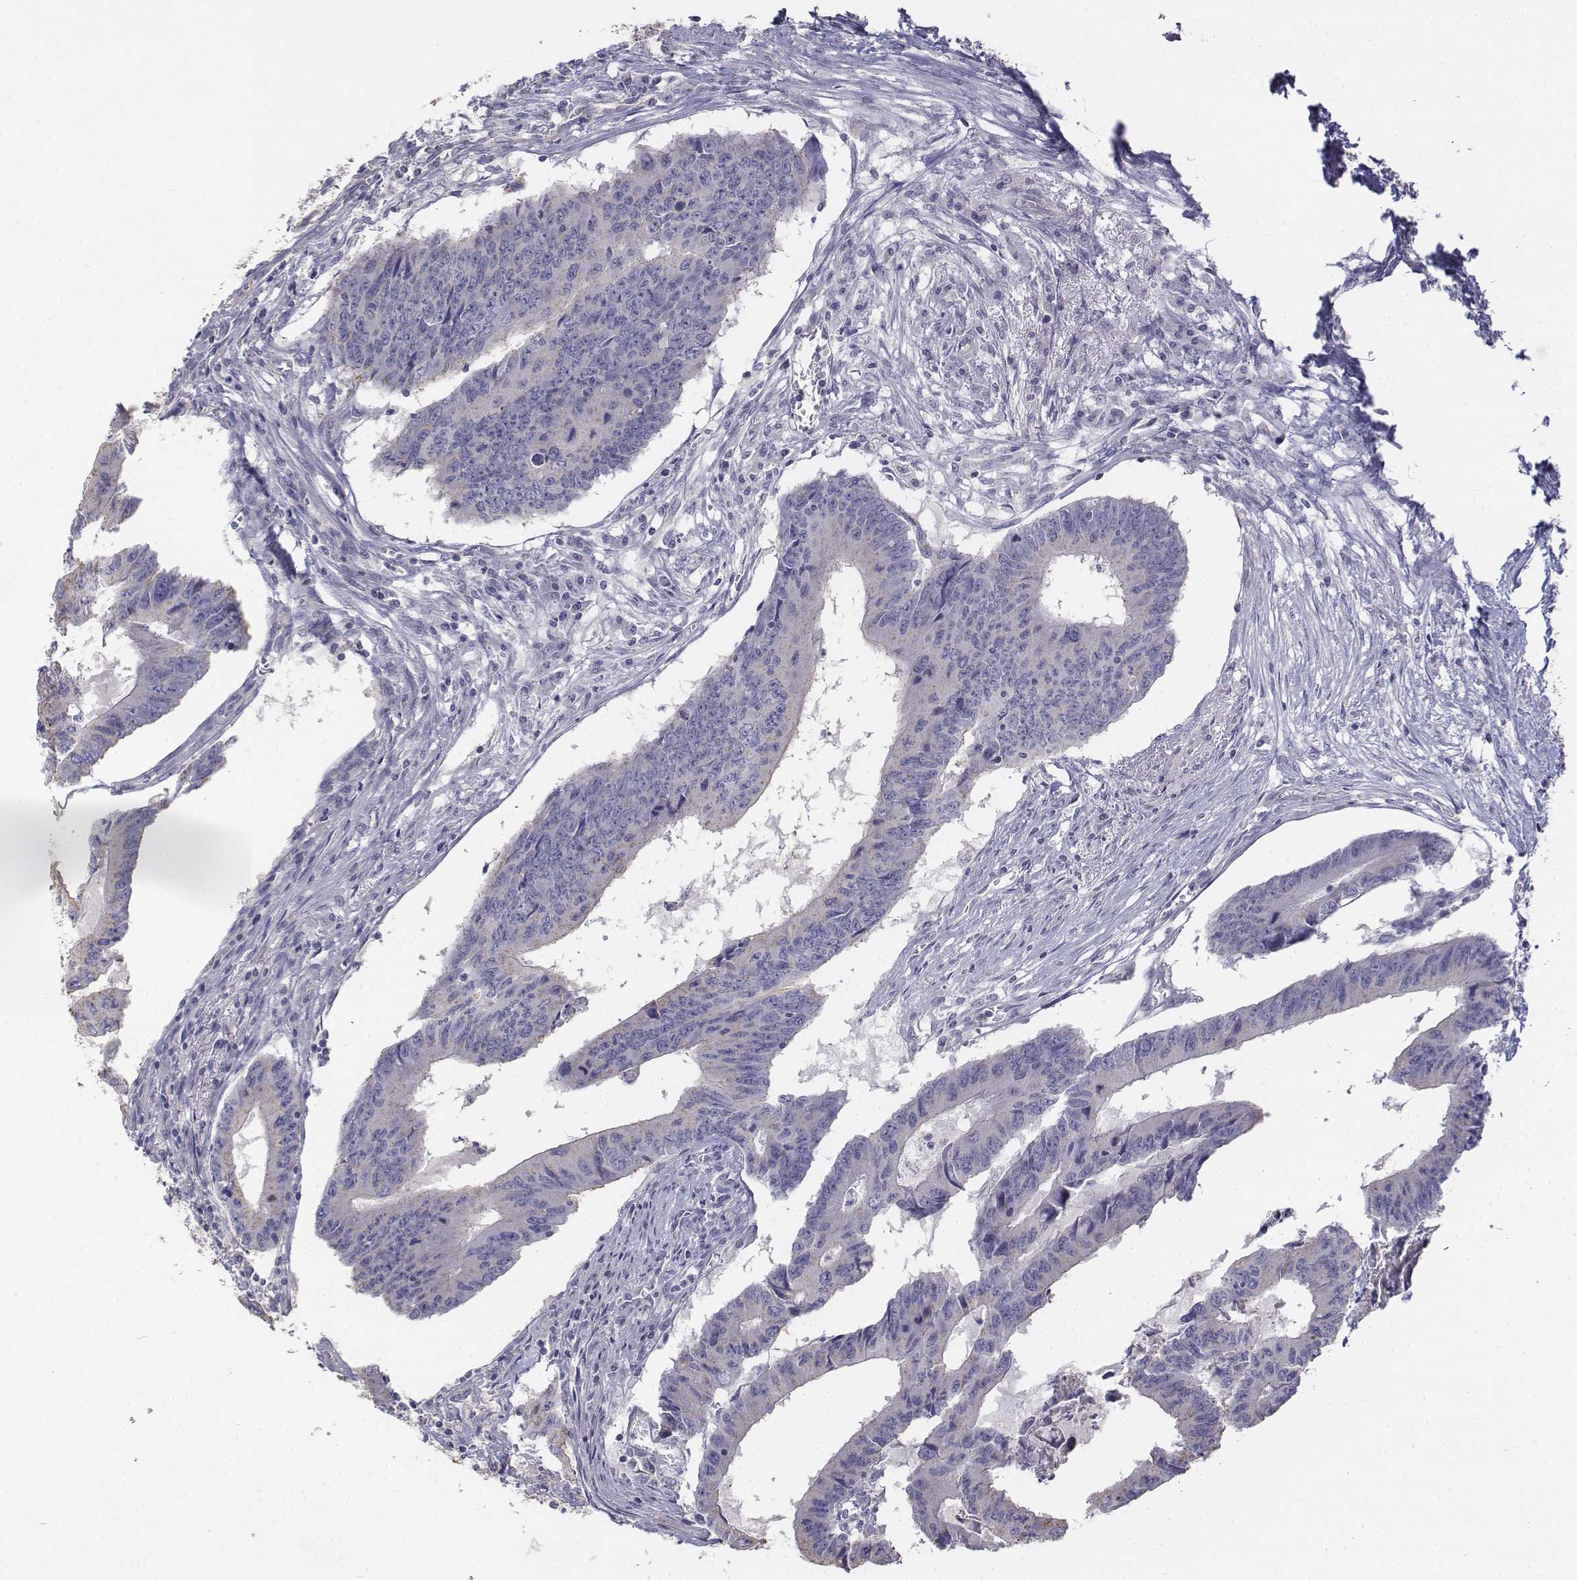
{"staining": {"intensity": "negative", "quantity": "none", "location": "none"}, "tissue": "colorectal cancer", "cell_type": "Tumor cells", "image_type": "cancer", "snomed": [{"axis": "morphology", "description": "Adenocarcinoma, NOS"}, {"axis": "topography", "description": "Colon"}], "caption": "Colorectal cancer stained for a protein using IHC displays no staining tumor cells.", "gene": "LGSN", "patient": {"sex": "male", "age": 53}}